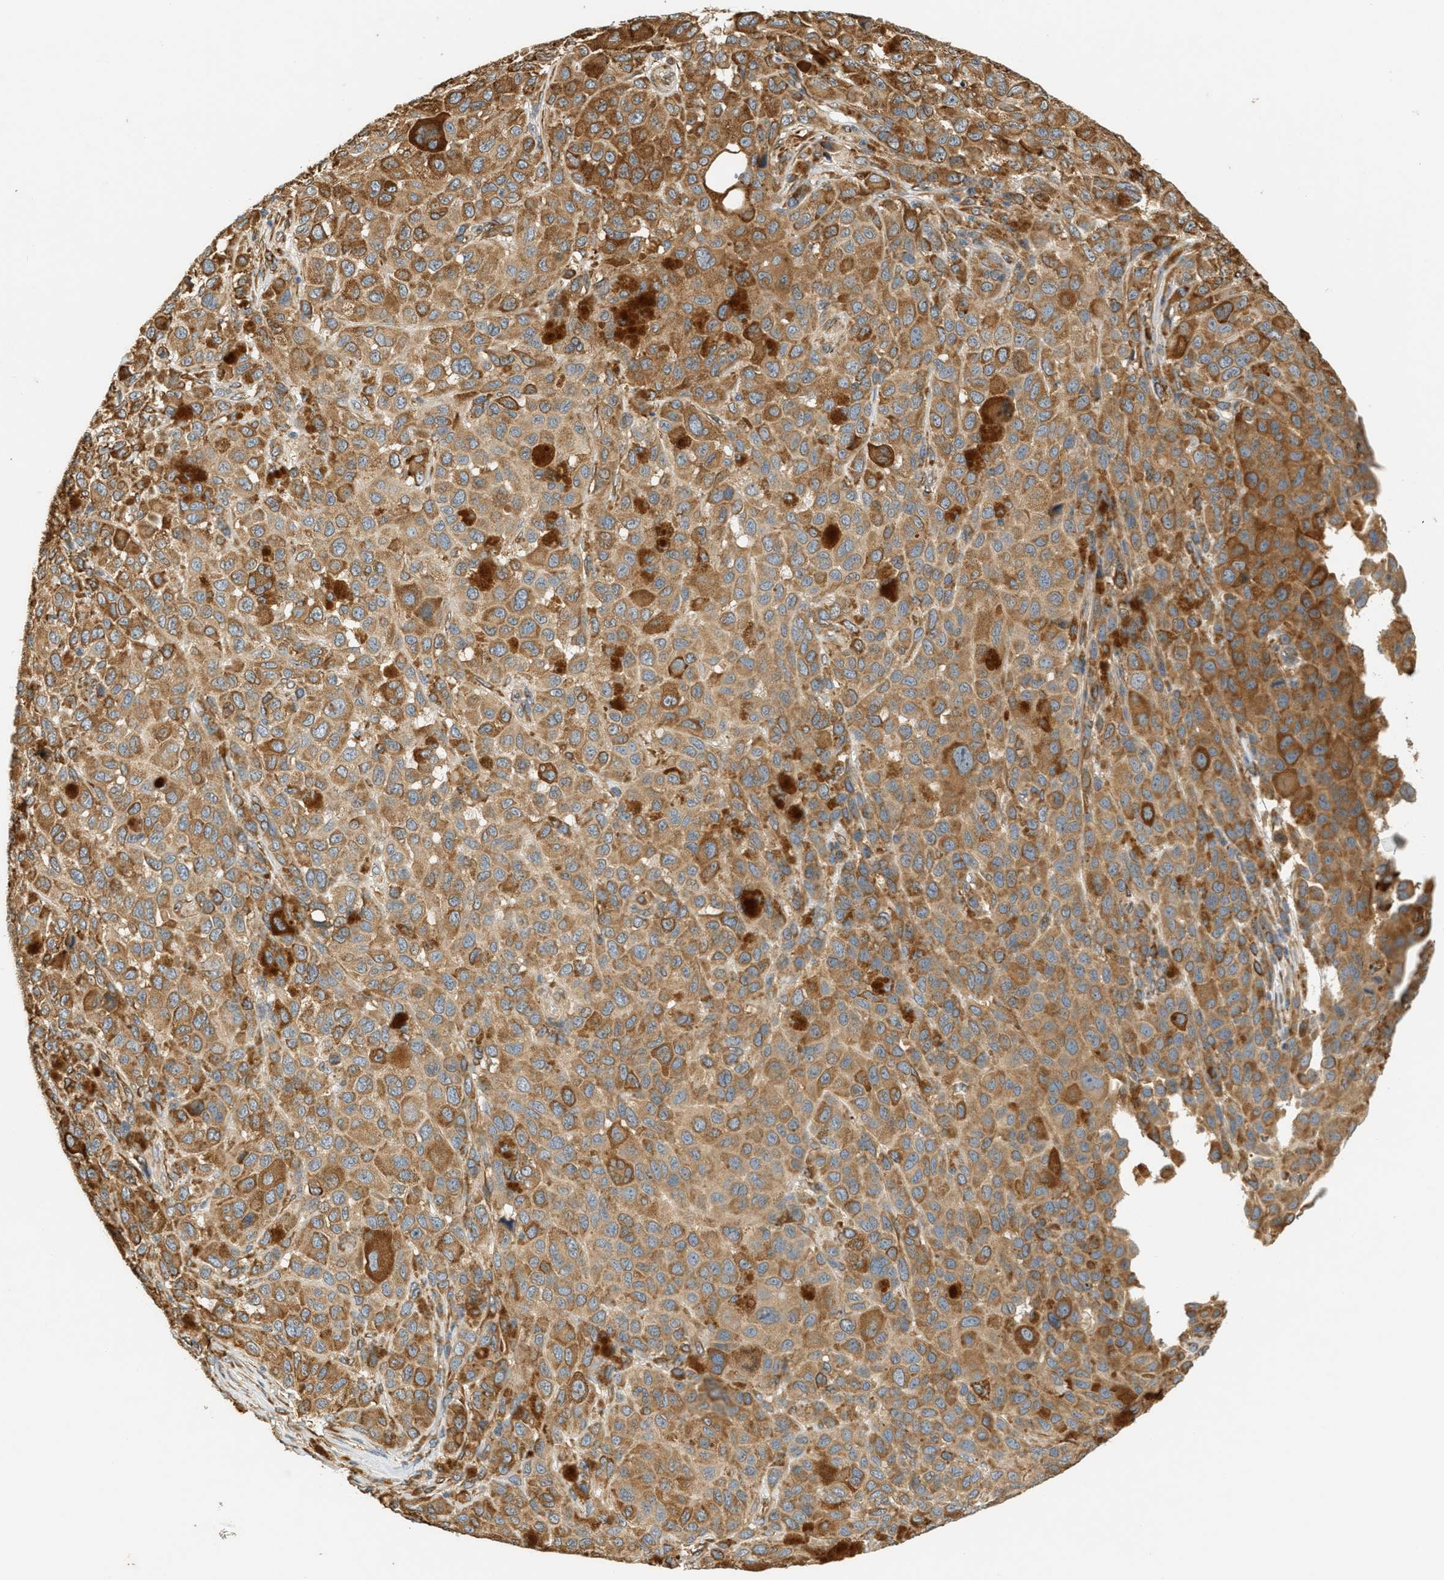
{"staining": {"intensity": "moderate", "quantity": ">75%", "location": "cytoplasmic/membranous"}, "tissue": "melanoma", "cell_type": "Tumor cells", "image_type": "cancer", "snomed": [{"axis": "morphology", "description": "Malignant melanoma, NOS"}, {"axis": "topography", "description": "Skin"}], "caption": "This is an image of IHC staining of malignant melanoma, which shows moderate positivity in the cytoplasmic/membranous of tumor cells.", "gene": "PDK1", "patient": {"sex": "male", "age": 96}}